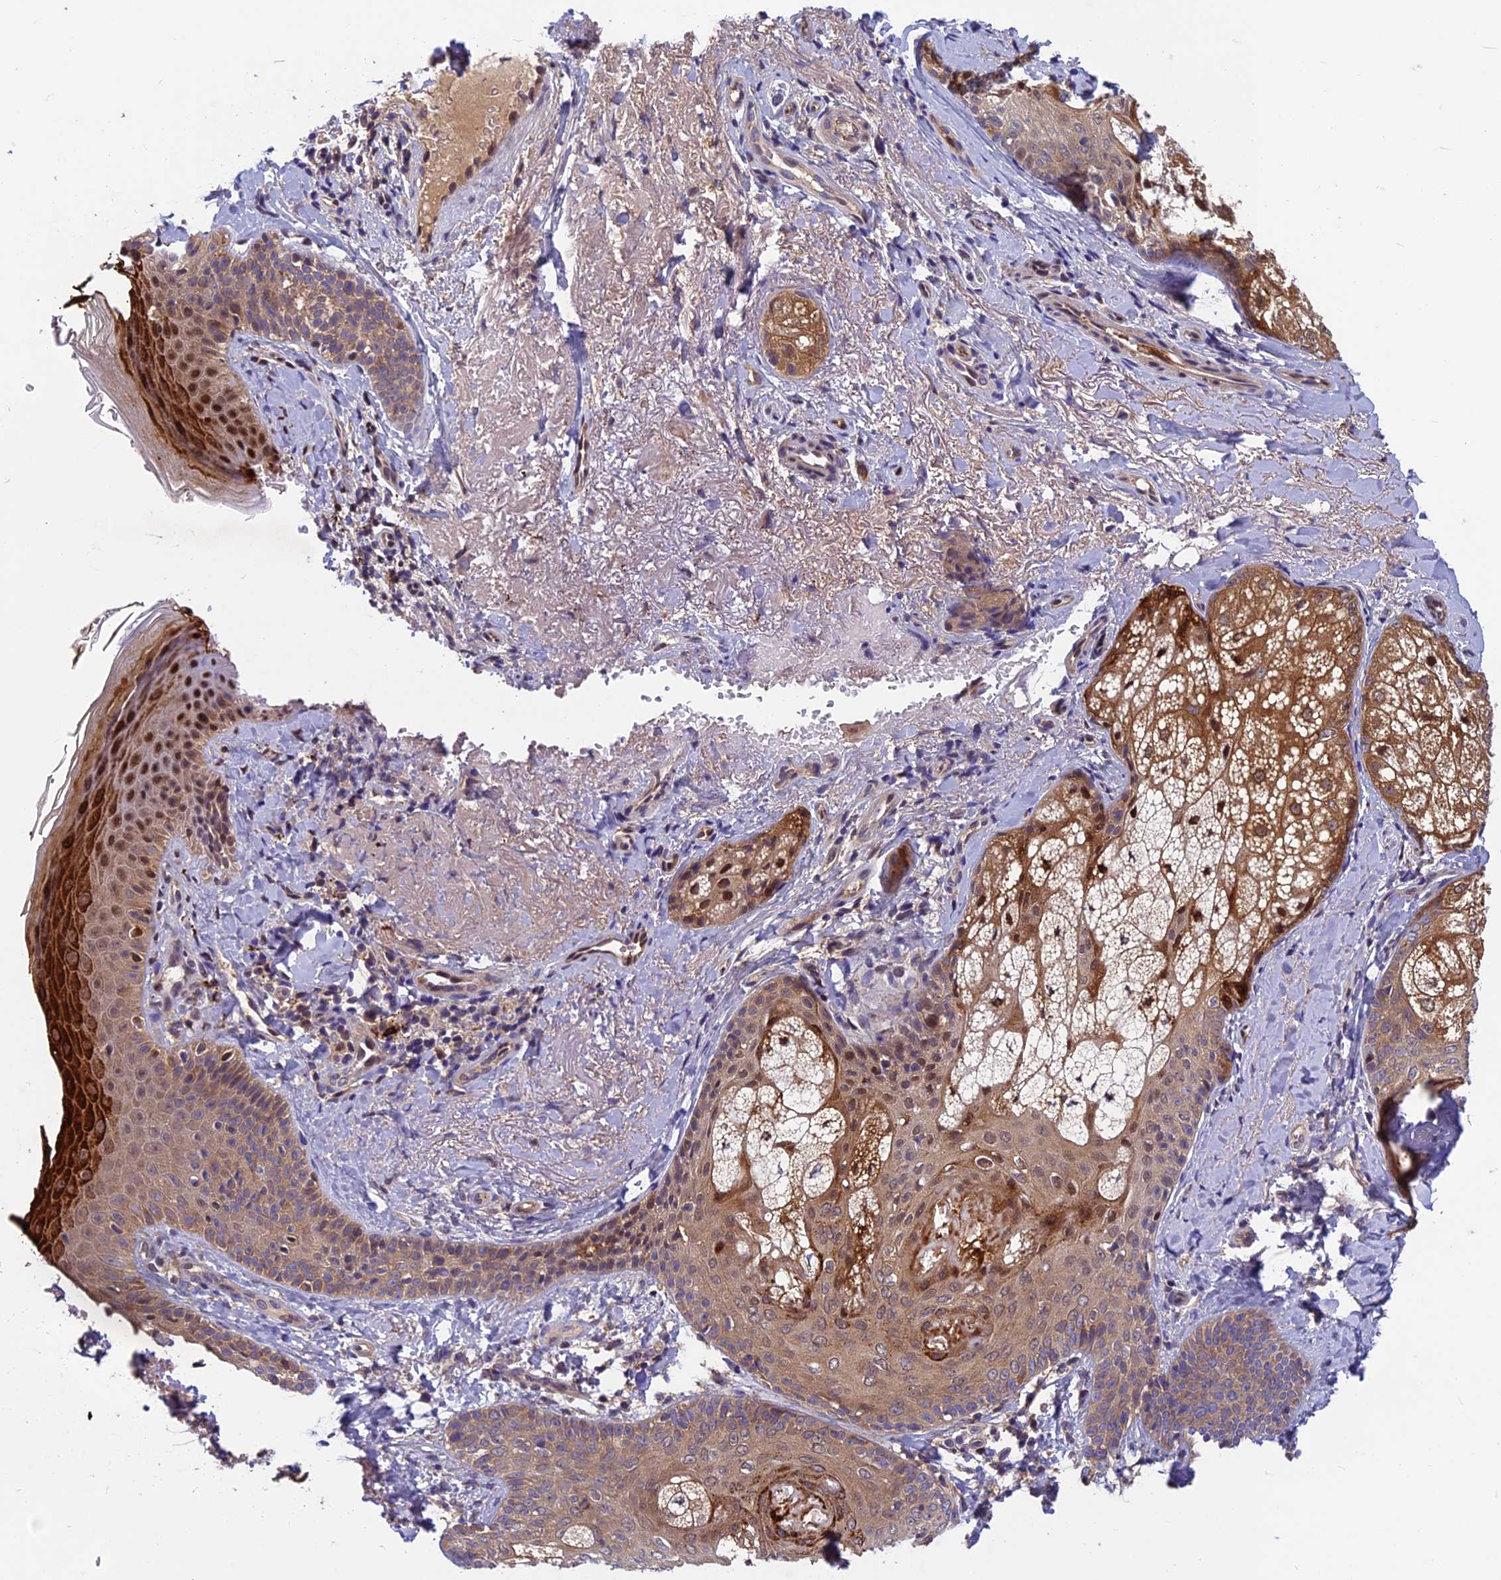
{"staining": {"intensity": "weak", "quantity": ">75%", "location": "cytoplasmic/membranous"}, "tissue": "skin", "cell_type": "Fibroblasts", "image_type": "normal", "snomed": [{"axis": "morphology", "description": "Normal tissue, NOS"}, {"axis": "topography", "description": "Skin"}], "caption": "Protein positivity by immunohistochemistry (IHC) displays weak cytoplasmic/membranous expression in approximately >75% of fibroblasts in unremarkable skin. (Brightfield microscopy of DAB IHC at high magnification).", "gene": "CCDC15", "patient": {"sex": "male", "age": 57}}